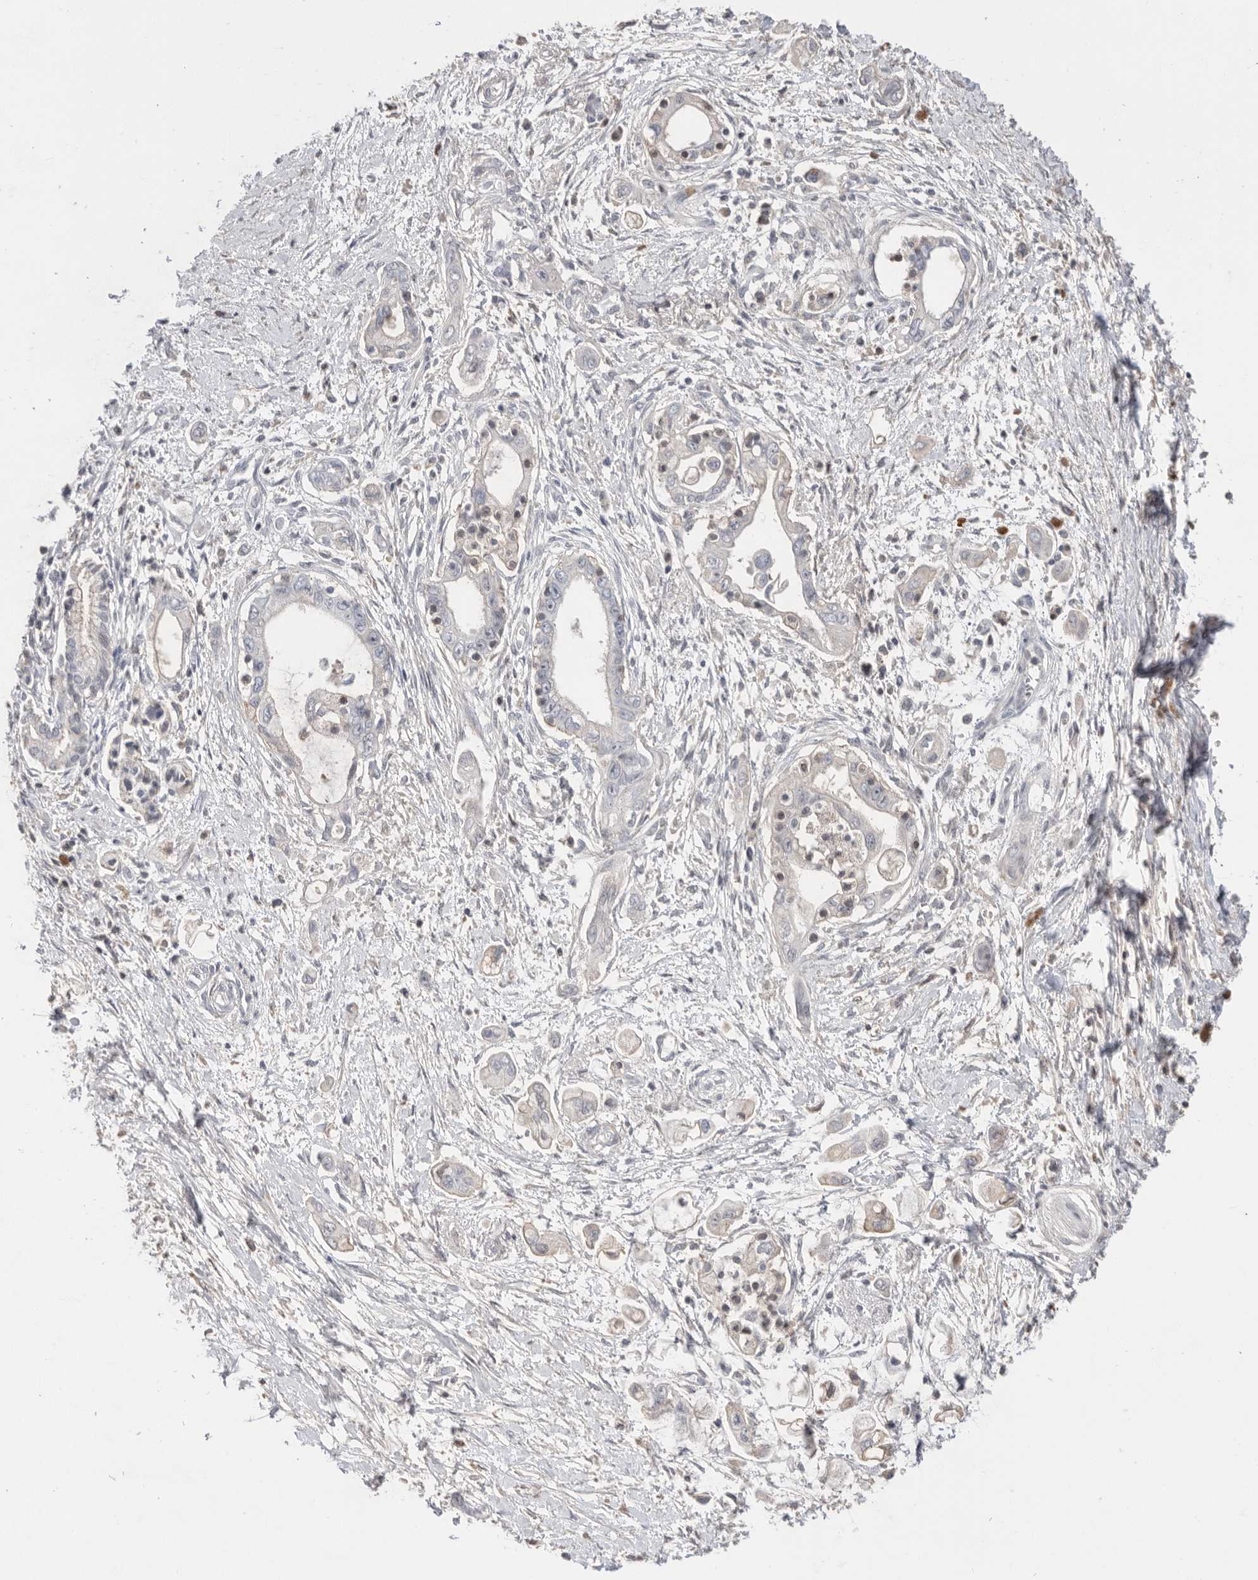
{"staining": {"intensity": "negative", "quantity": "none", "location": "none"}, "tissue": "pancreatic cancer", "cell_type": "Tumor cells", "image_type": "cancer", "snomed": [{"axis": "morphology", "description": "Adenocarcinoma, NOS"}, {"axis": "topography", "description": "Pancreas"}], "caption": "Immunohistochemistry of human pancreatic adenocarcinoma demonstrates no staining in tumor cells.", "gene": "FZD3", "patient": {"sex": "male", "age": 59}}